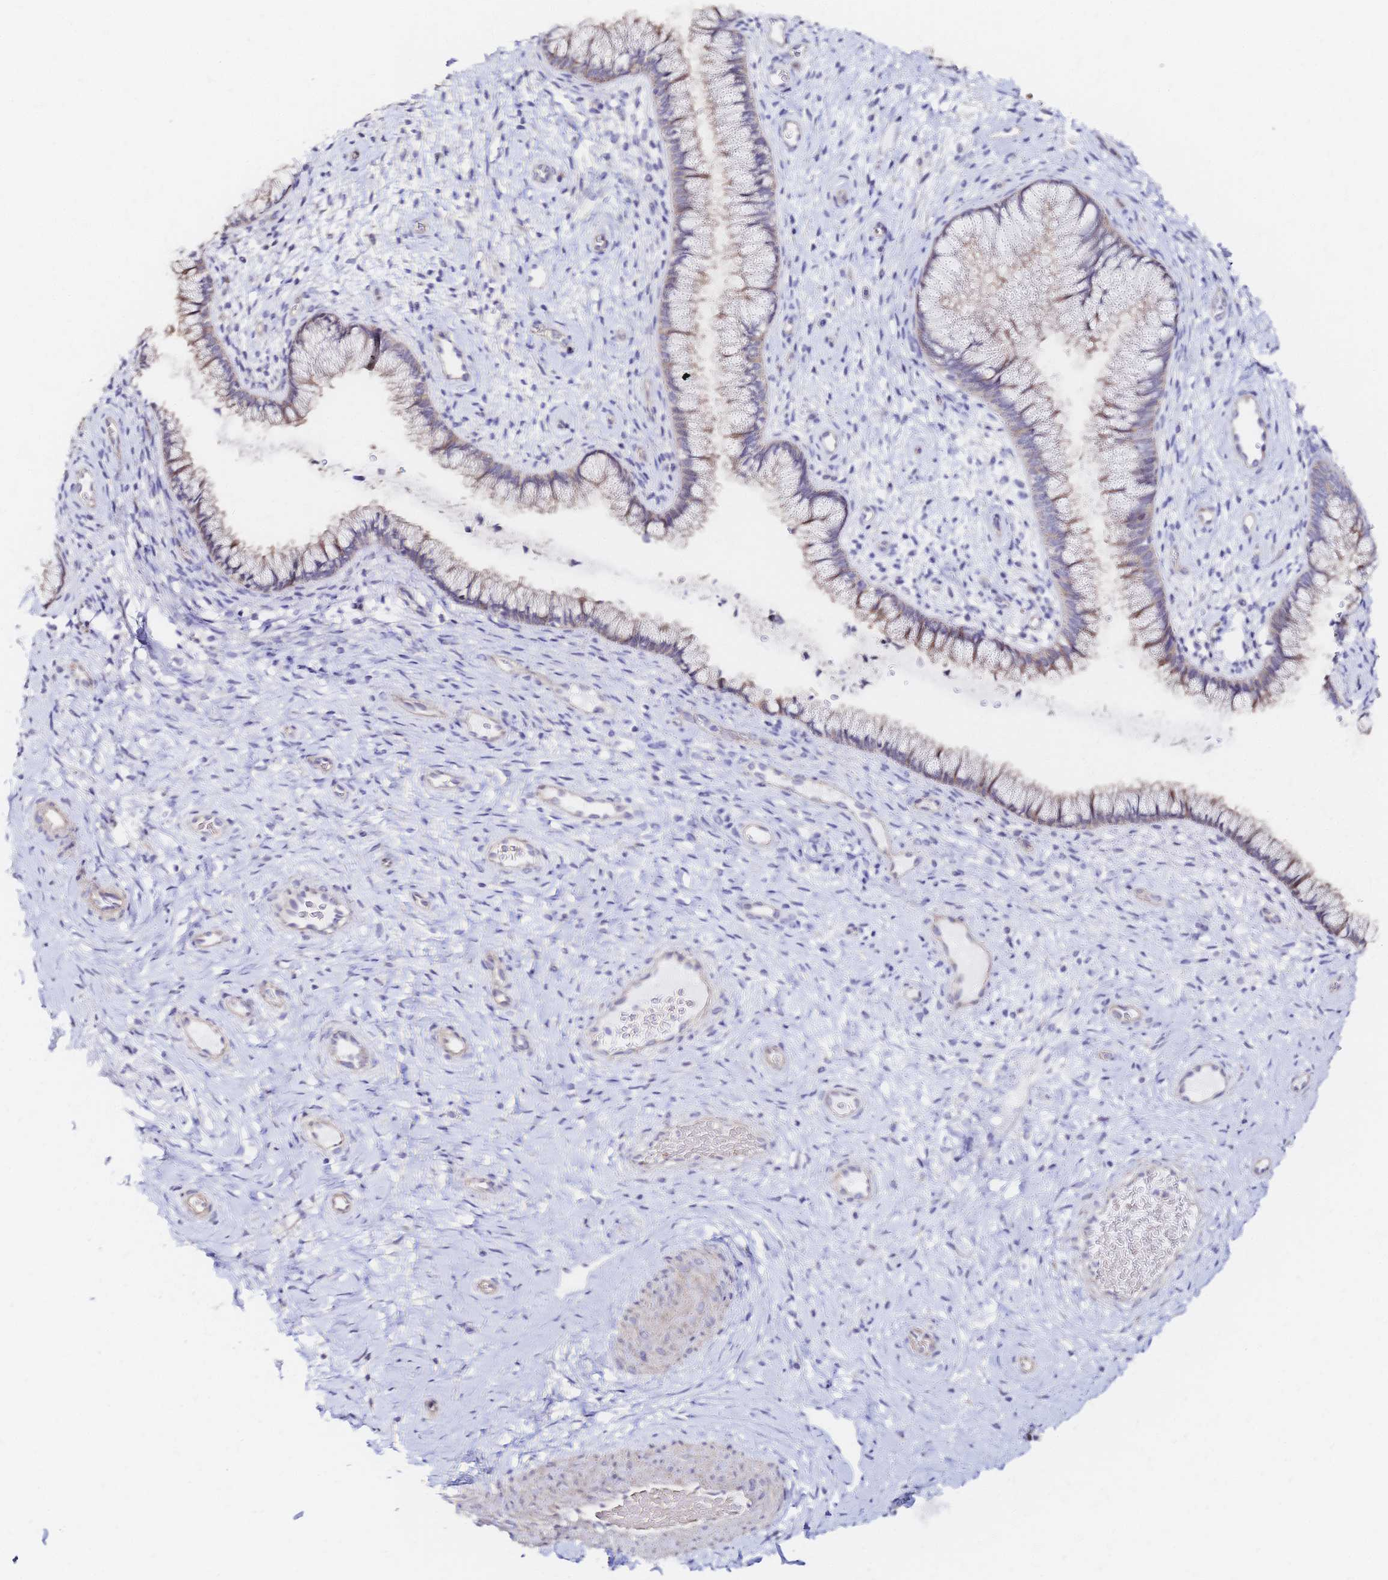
{"staining": {"intensity": "weak", "quantity": "<25%", "location": "cytoplasmic/membranous"}, "tissue": "cervix", "cell_type": "Glandular cells", "image_type": "normal", "snomed": [{"axis": "morphology", "description": "Normal tissue, NOS"}, {"axis": "topography", "description": "Cervix"}], "caption": "An image of human cervix is negative for staining in glandular cells. The staining is performed using DAB (3,3'-diaminobenzidine) brown chromogen with nuclei counter-stained in using hematoxylin.", "gene": "SLC5A1", "patient": {"sex": "female", "age": 34}}